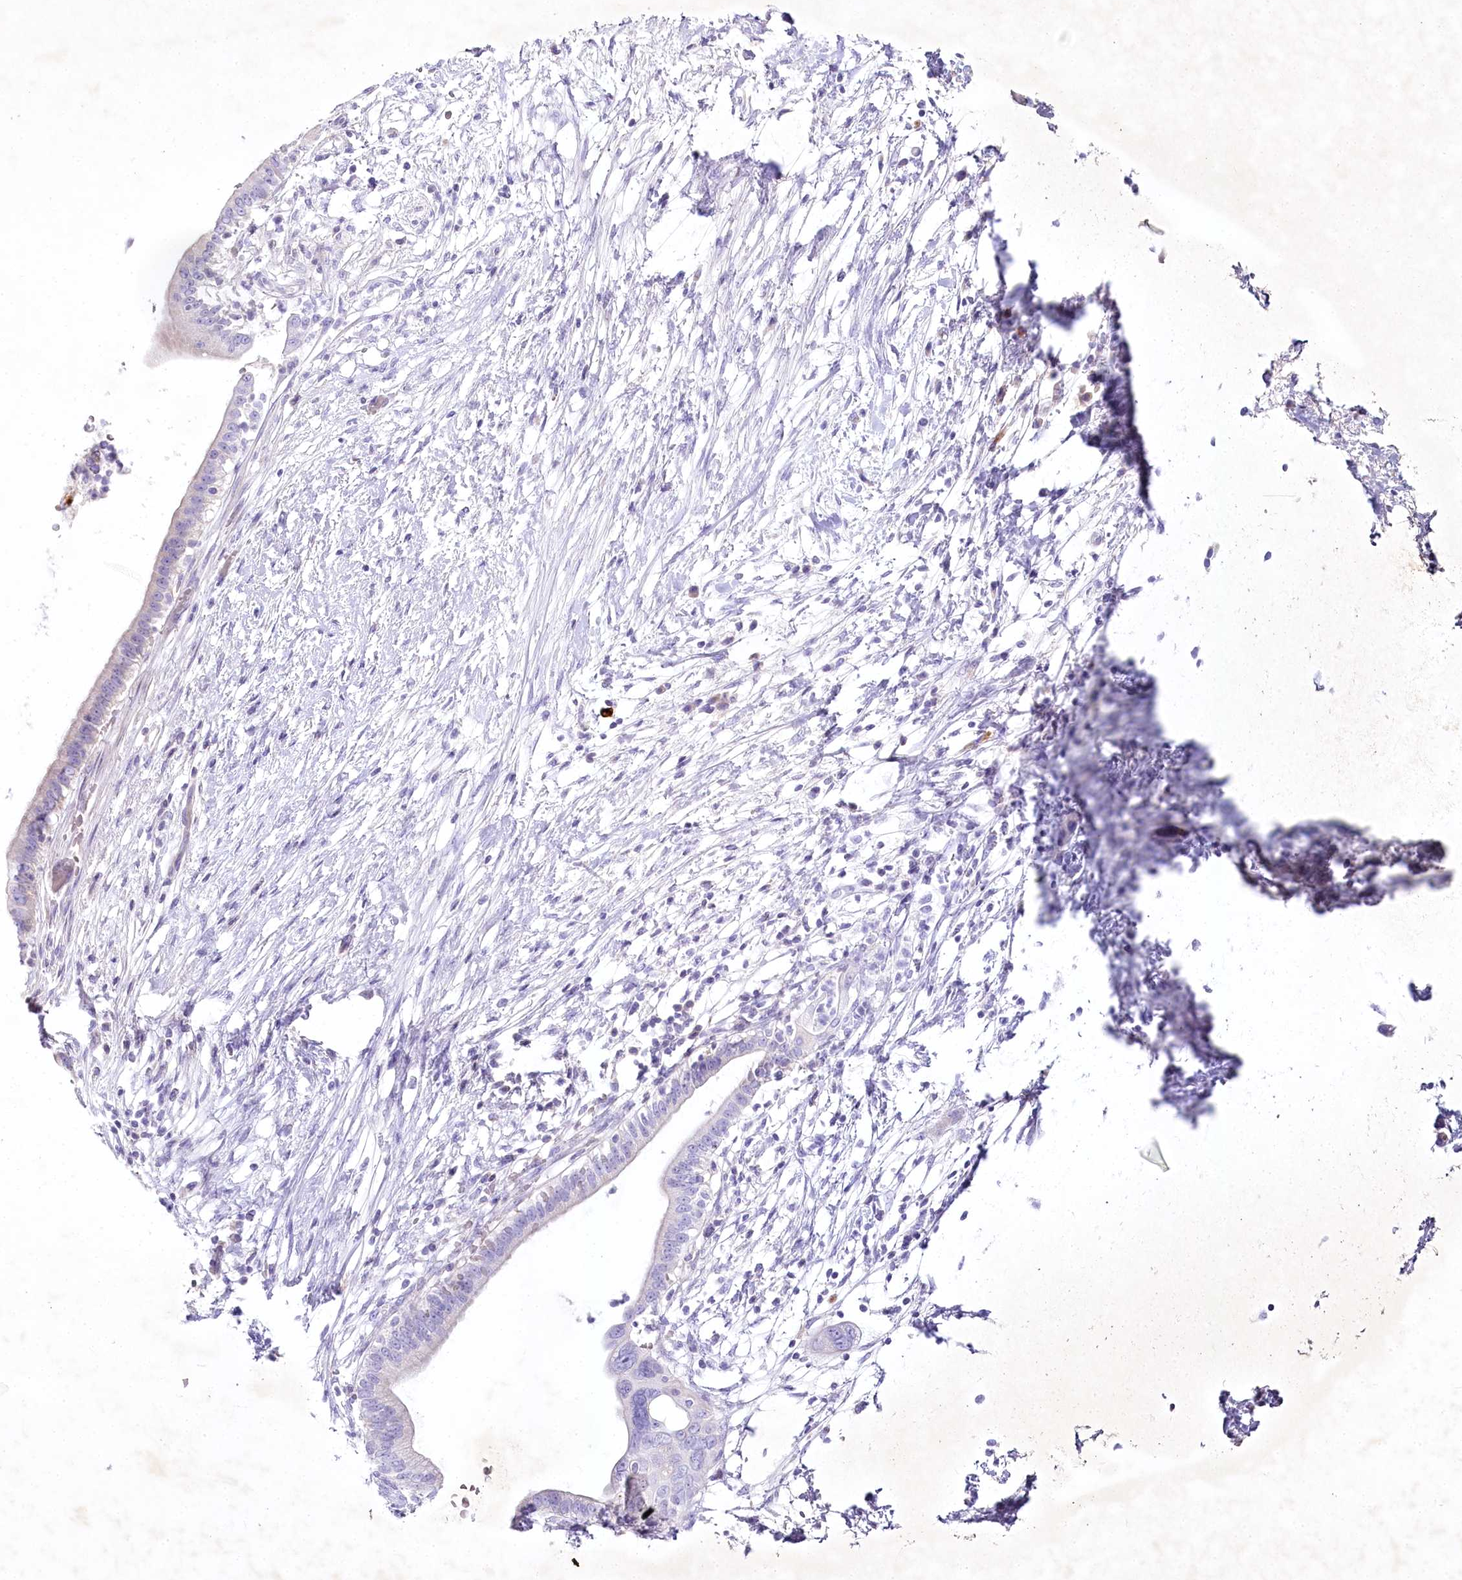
{"staining": {"intensity": "negative", "quantity": "none", "location": "none"}, "tissue": "pancreatic cancer", "cell_type": "Tumor cells", "image_type": "cancer", "snomed": [{"axis": "morphology", "description": "Adenocarcinoma, NOS"}, {"axis": "topography", "description": "Pancreas"}], "caption": "Immunohistochemistry (IHC) photomicrograph of neoplastic tissue: human adenocarcinoma (pancreatic) stained with DAB (3,3'-diaminobenzidine) shows no significant protein staining in tumor cells. Nuclei are stained in blue.", "gene": "MYOZ1", "patient": {"sex": "male", "age": 68}}